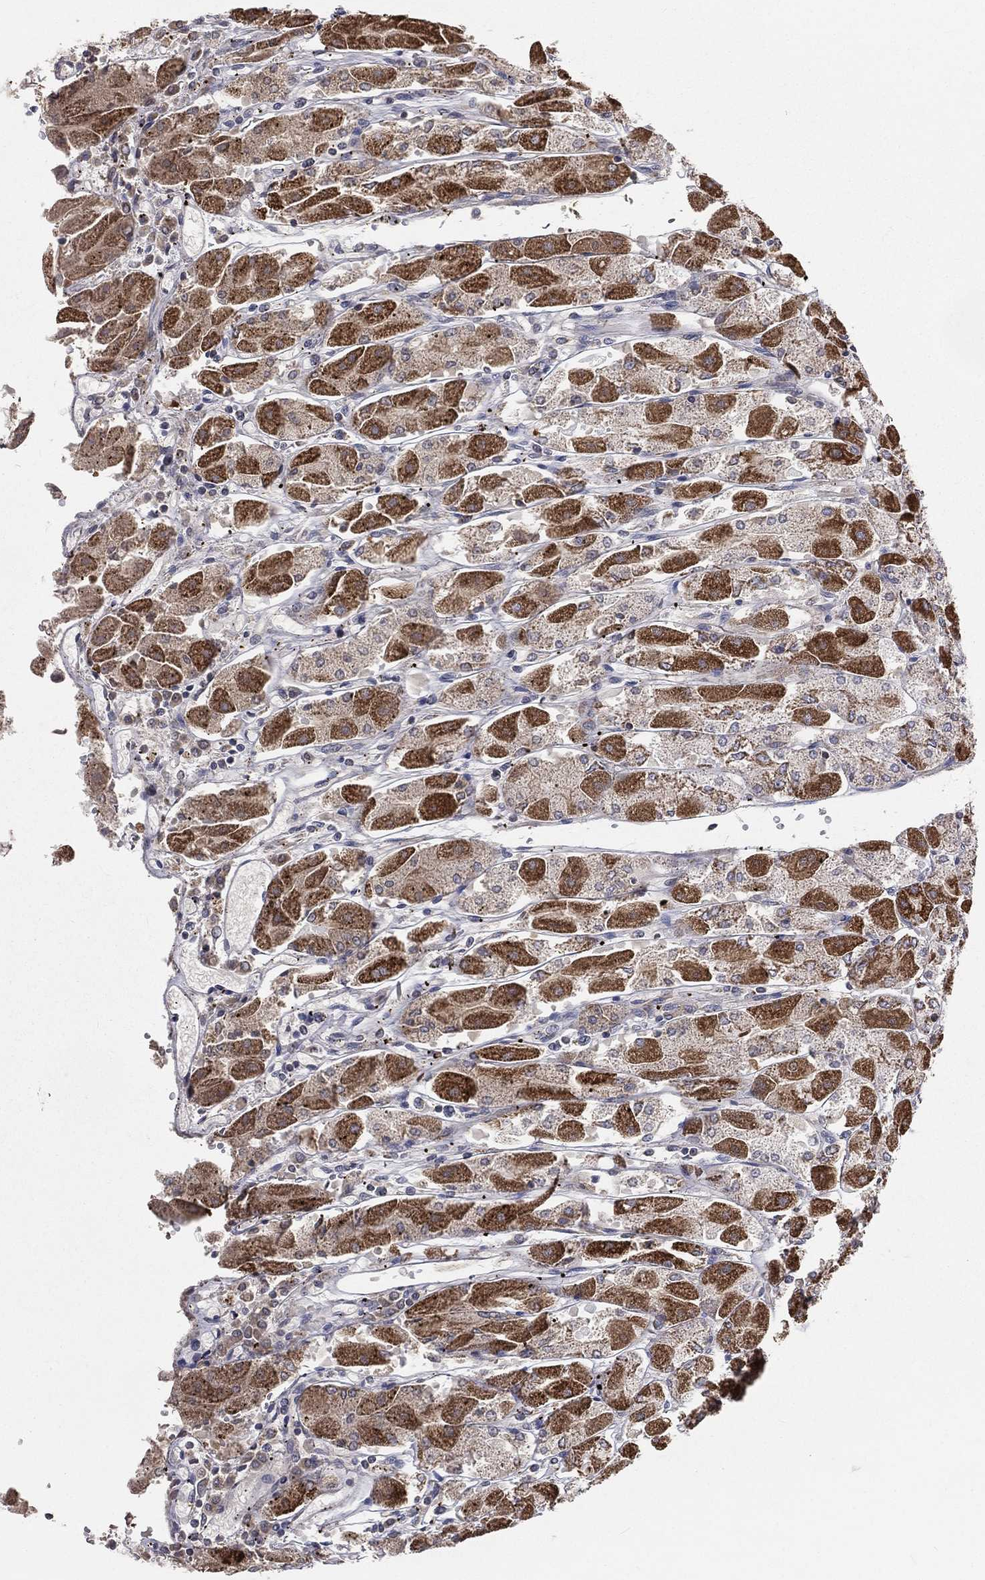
{"staining": {"intensity": "strong", "quantity": "25%-75%", "location": "cytoplasmic/membranous"}, "tissue": "stomach", "cell_type": "Glandular cells", "image_type": "normal", "snomed": [{"axis": "morphology", "description": "Normal tissue, NOS"}, {"axis": "topography", "description": "Stomach"}], "caption": "Brown immunohistochemical staining in benign human stomach displays strong cytoplasmic/membranous staining in approximately 25%-75% of glandular cells.", "gene": "HADH", "patient": {"sex": "male", "age": 70}}